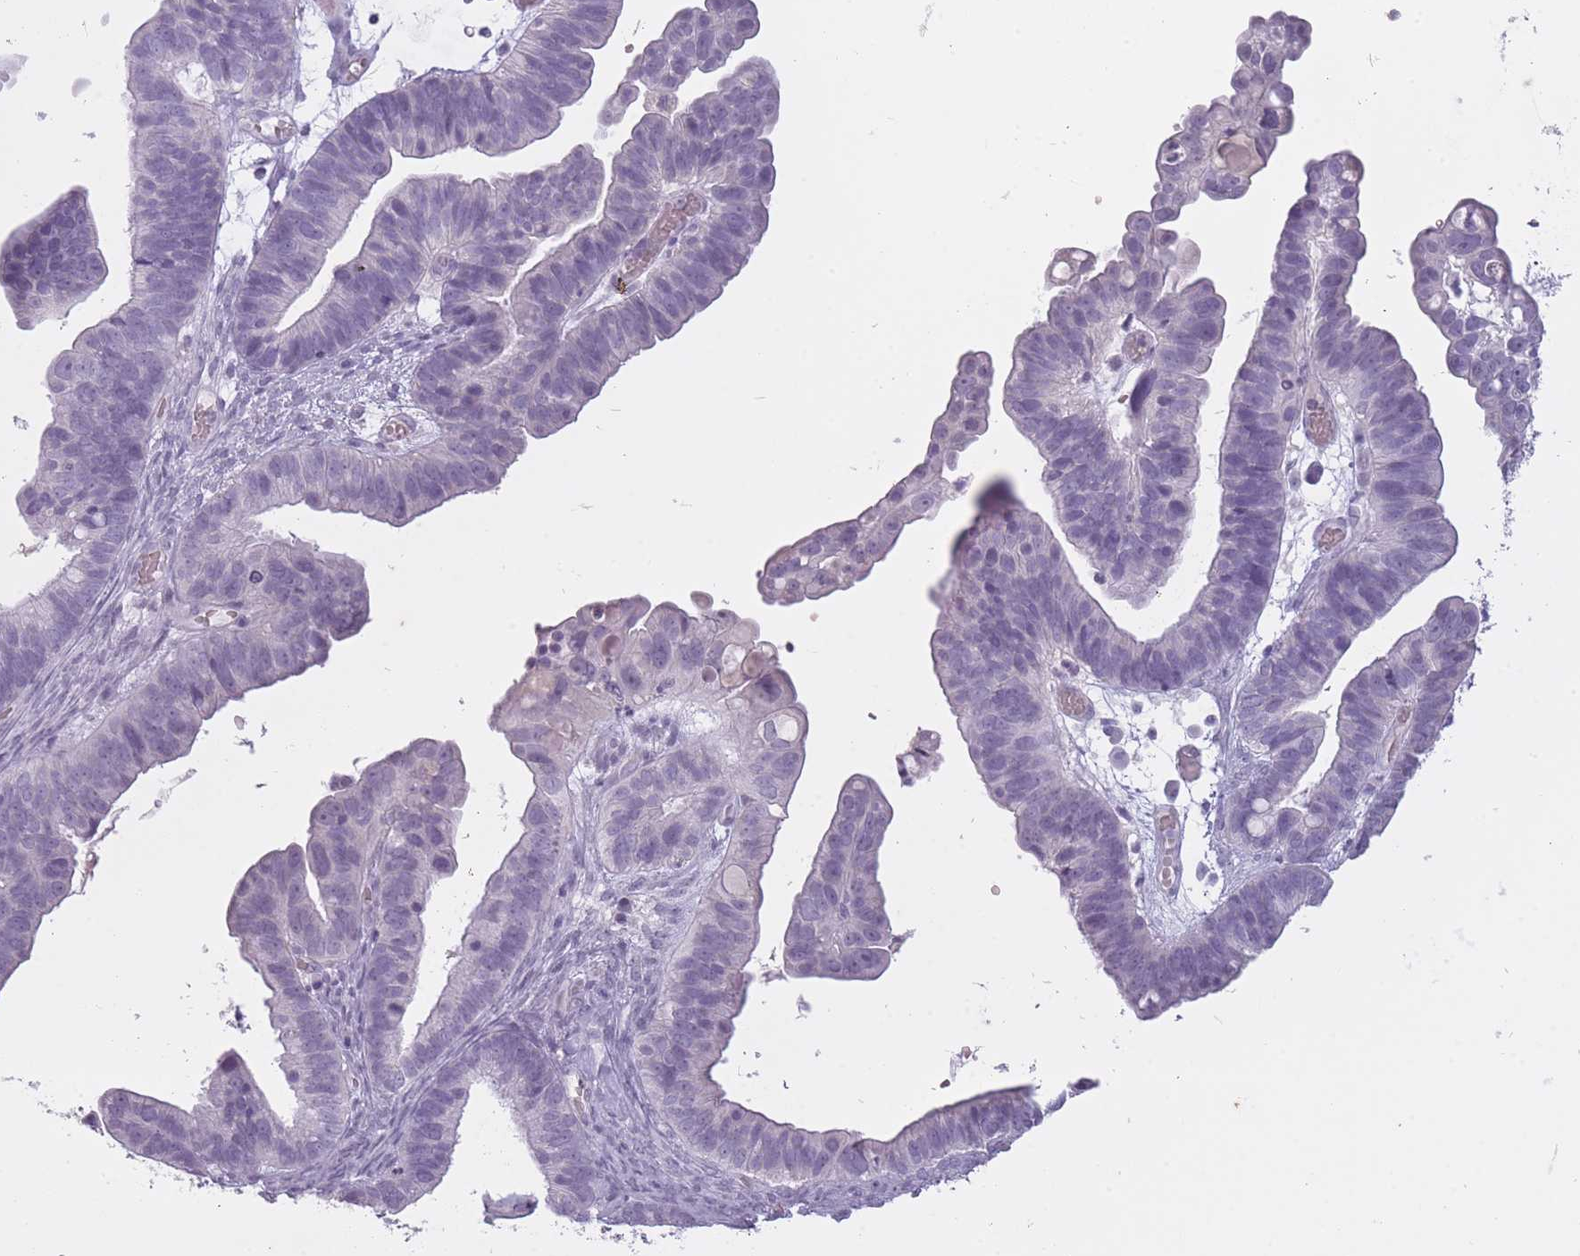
{"staining": {"intensity": "negative", "quantity": "none", "location": "none"}, "tissue": "ovarian cancer", "cell_type": "Tumor cells", "image_type": "cancer", "snomed": [{"axis": "morphology", "description": "Cystadenocarcinoma, serous, NOS"}, {"axis": "topography", "description": "Ovary"}], "caption": "Immunohistochemistry (IHC) of ovarian cancer exhibits no expression in tumor cells.", "gene": "RFX4", "patient": {"sex": "female", "age": 56}}